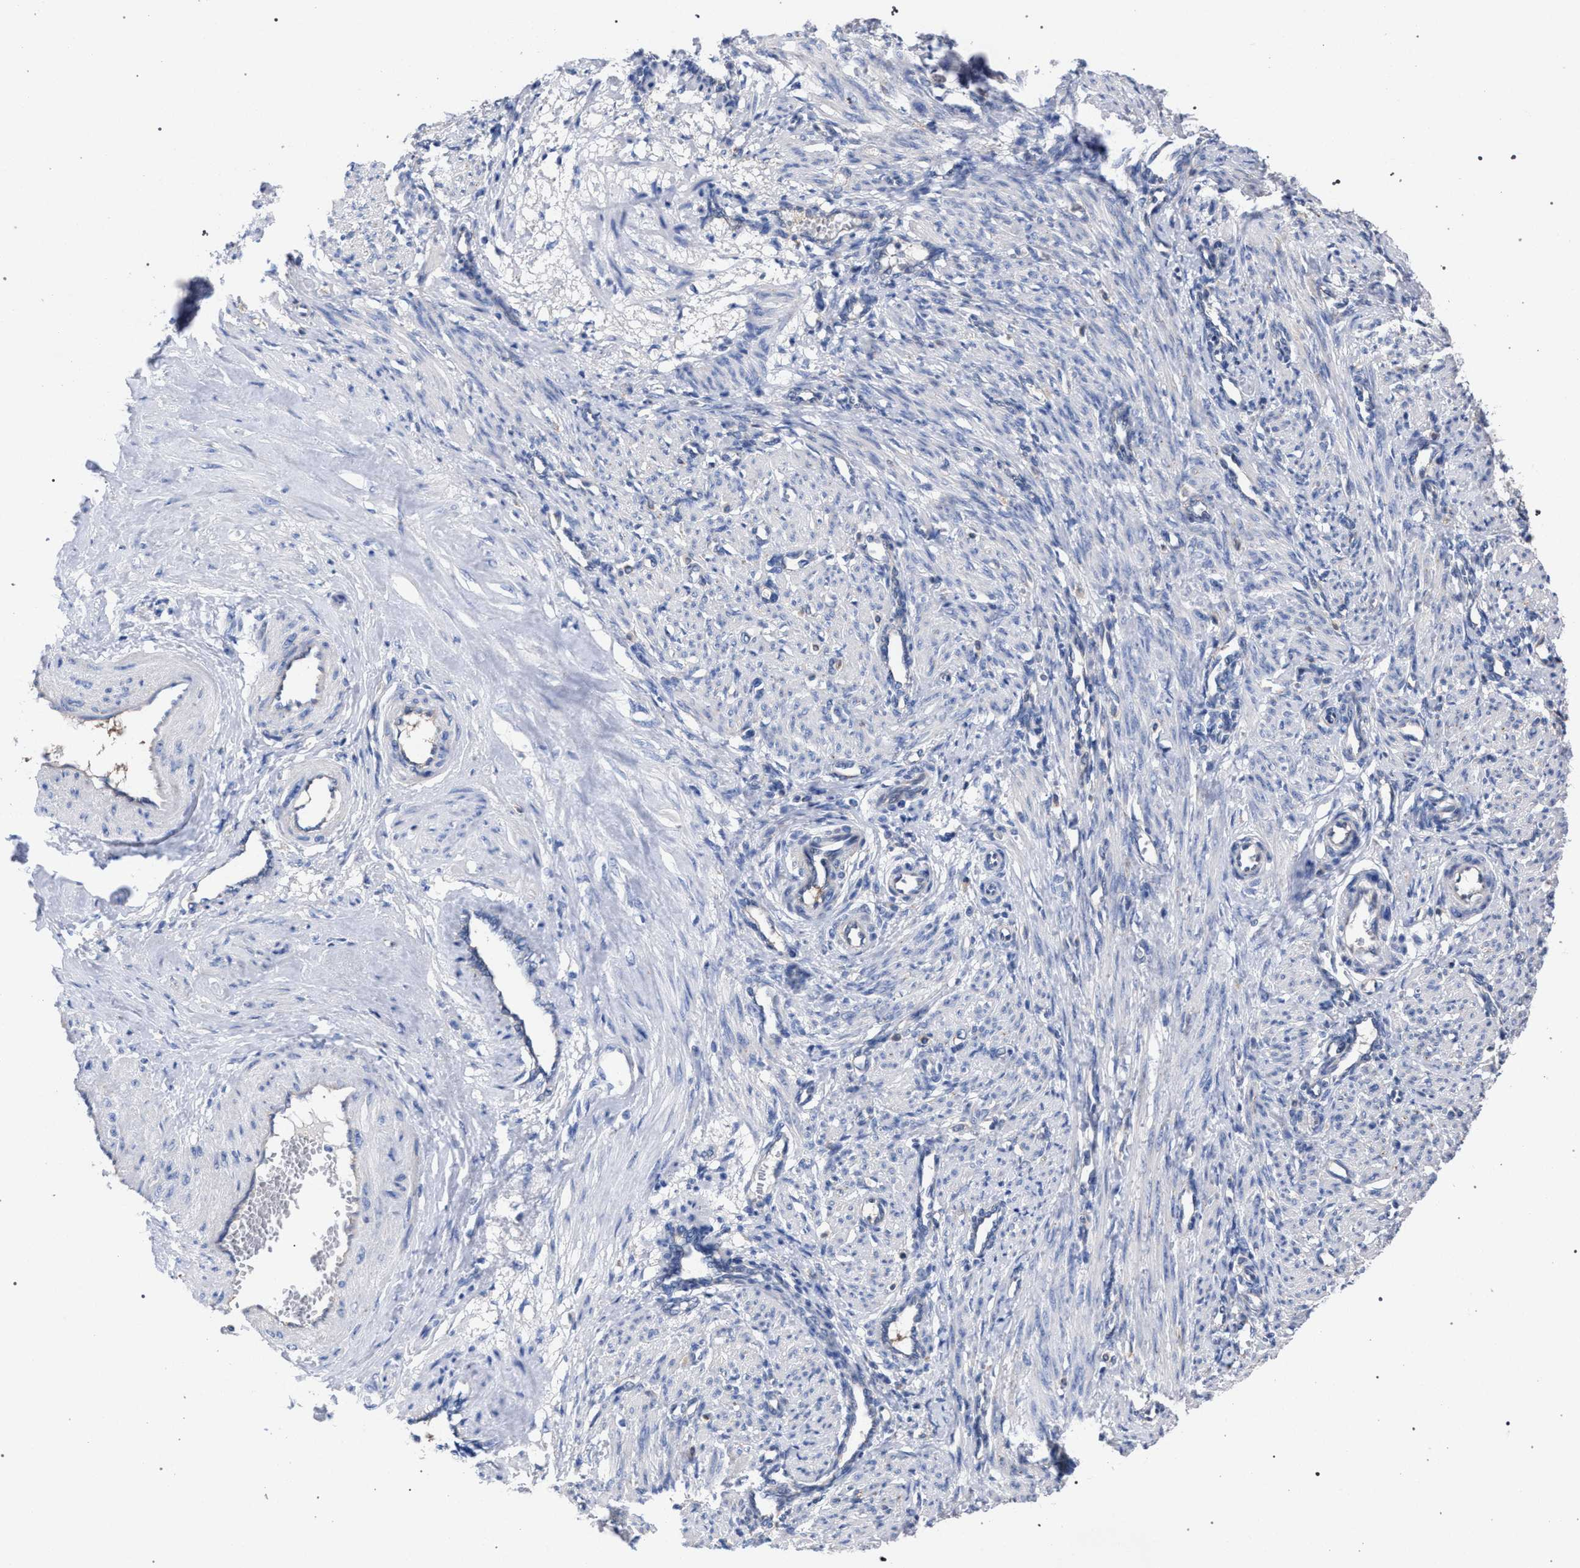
{"staining": {"intensity": "negative", "quantity": "none", "location": "none"}, "tissue": "smooth muscle", "cell_type": "Smooth muscle cells", "image_type": "normal", "snomed": [{"axis": "morphology", "description": "Normal tissue, NOS"}, {"axis": "topography", "description": "Endometrium"}], "caption": "The IHC image has no significant expression in smooth muscle cells of smooth muscle. (Immunohistochemistry (ihc), brightfield microscopy, high magnification).", "gene": "GMPR", "patient": {"sex": "female", "age": 33}}